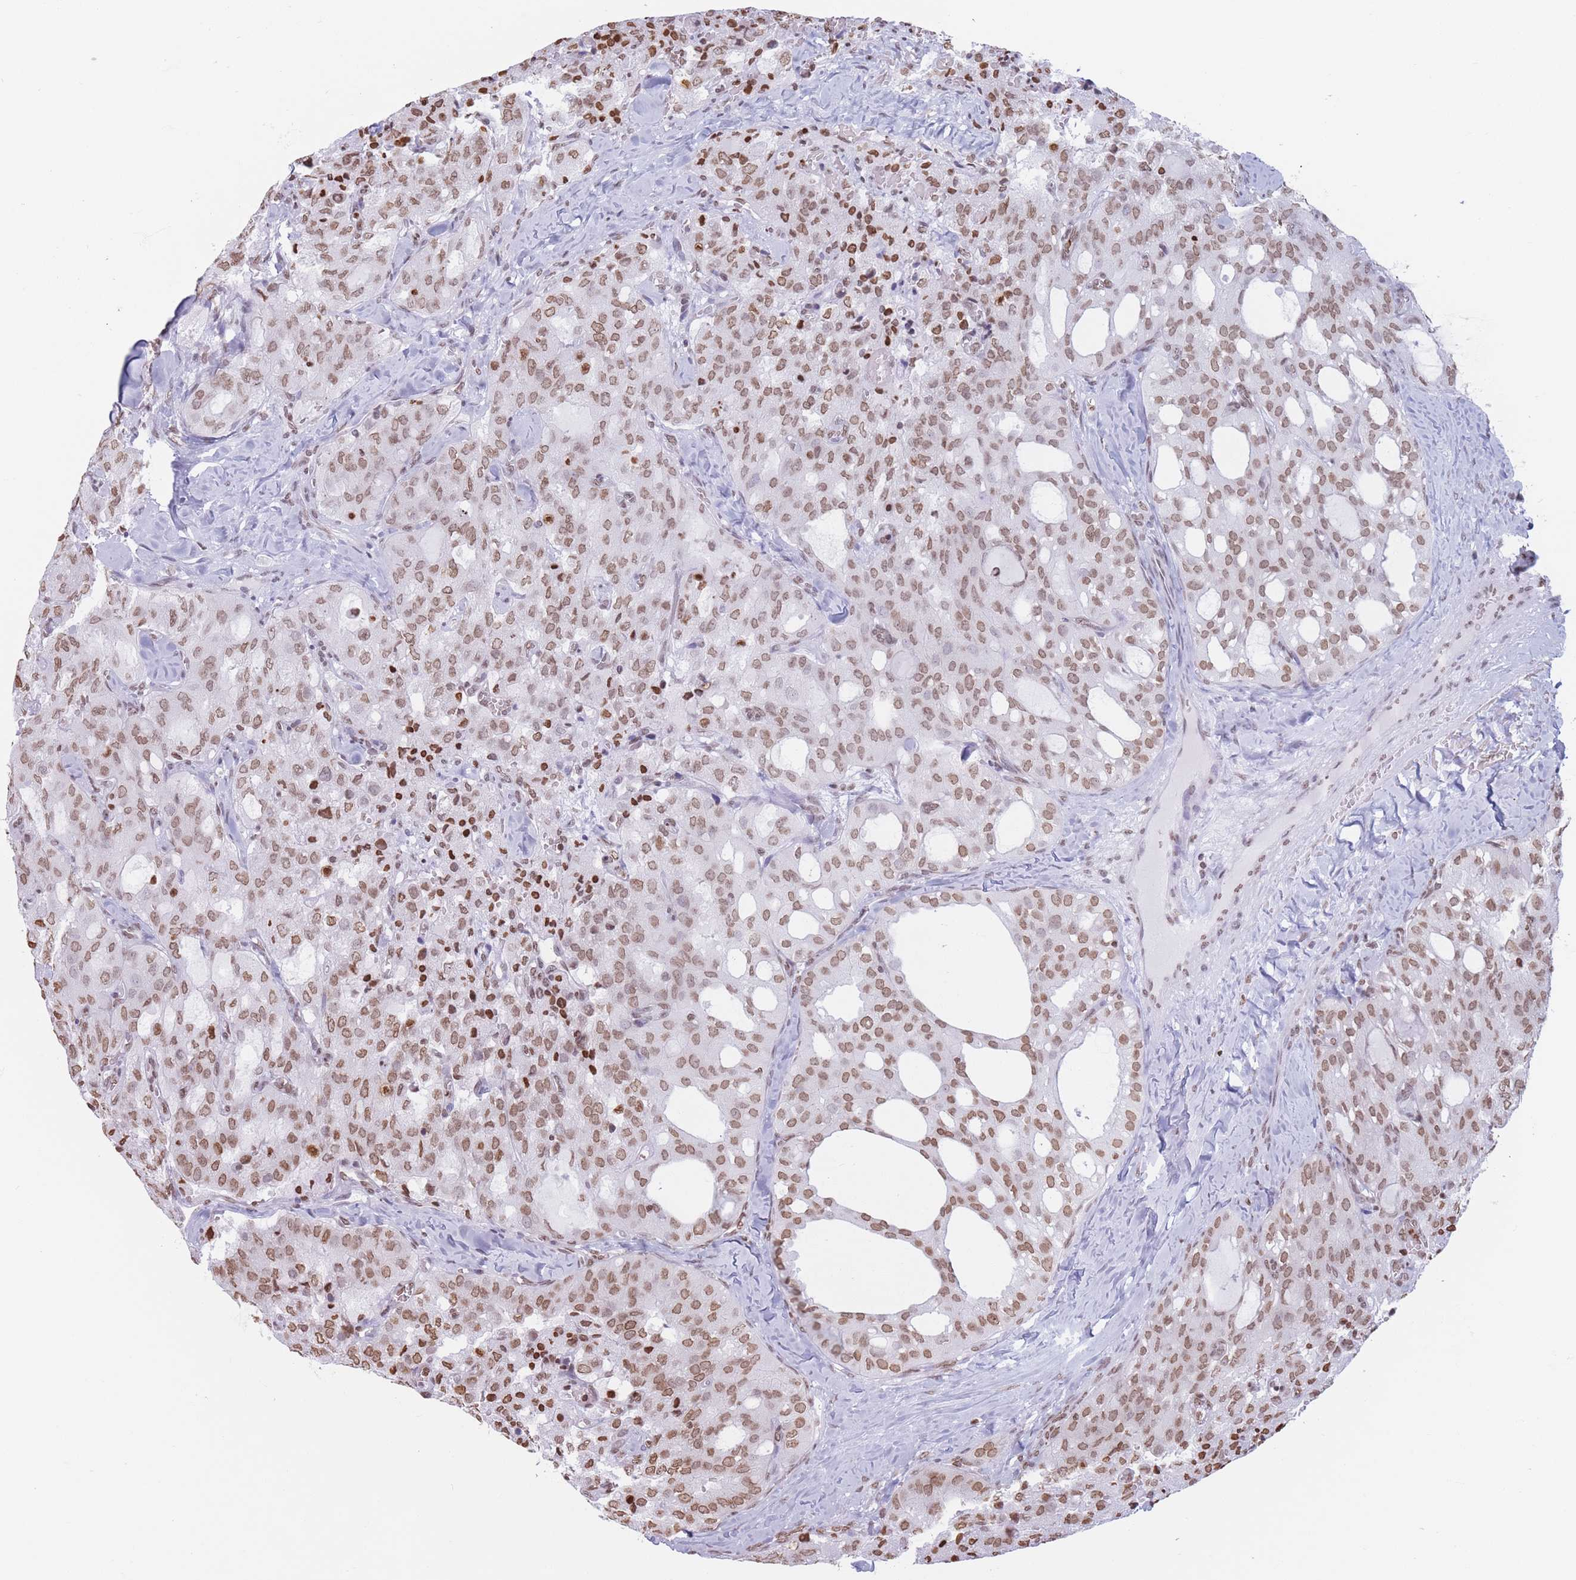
{"staining": {"intensity": "moderate", "quantity": ">75%", "location": "nuclear"}, "tissue": "thyroid cancer", "cell_type": "Tumor cells", "image_type": "cancer", "snomed": [{"axis": "morphology", "description": "Follicular adenoma carcinoma, NOS"}, {"axis": "topography", "description": "Thyroid gland"}], "caption": "This is a histology image of IHC staining of thyroid cancer, which shows moderate expression in the nuclear of tumor cells.", "gene": "RYK", "patient": {"sex": "male", "age": 75}}